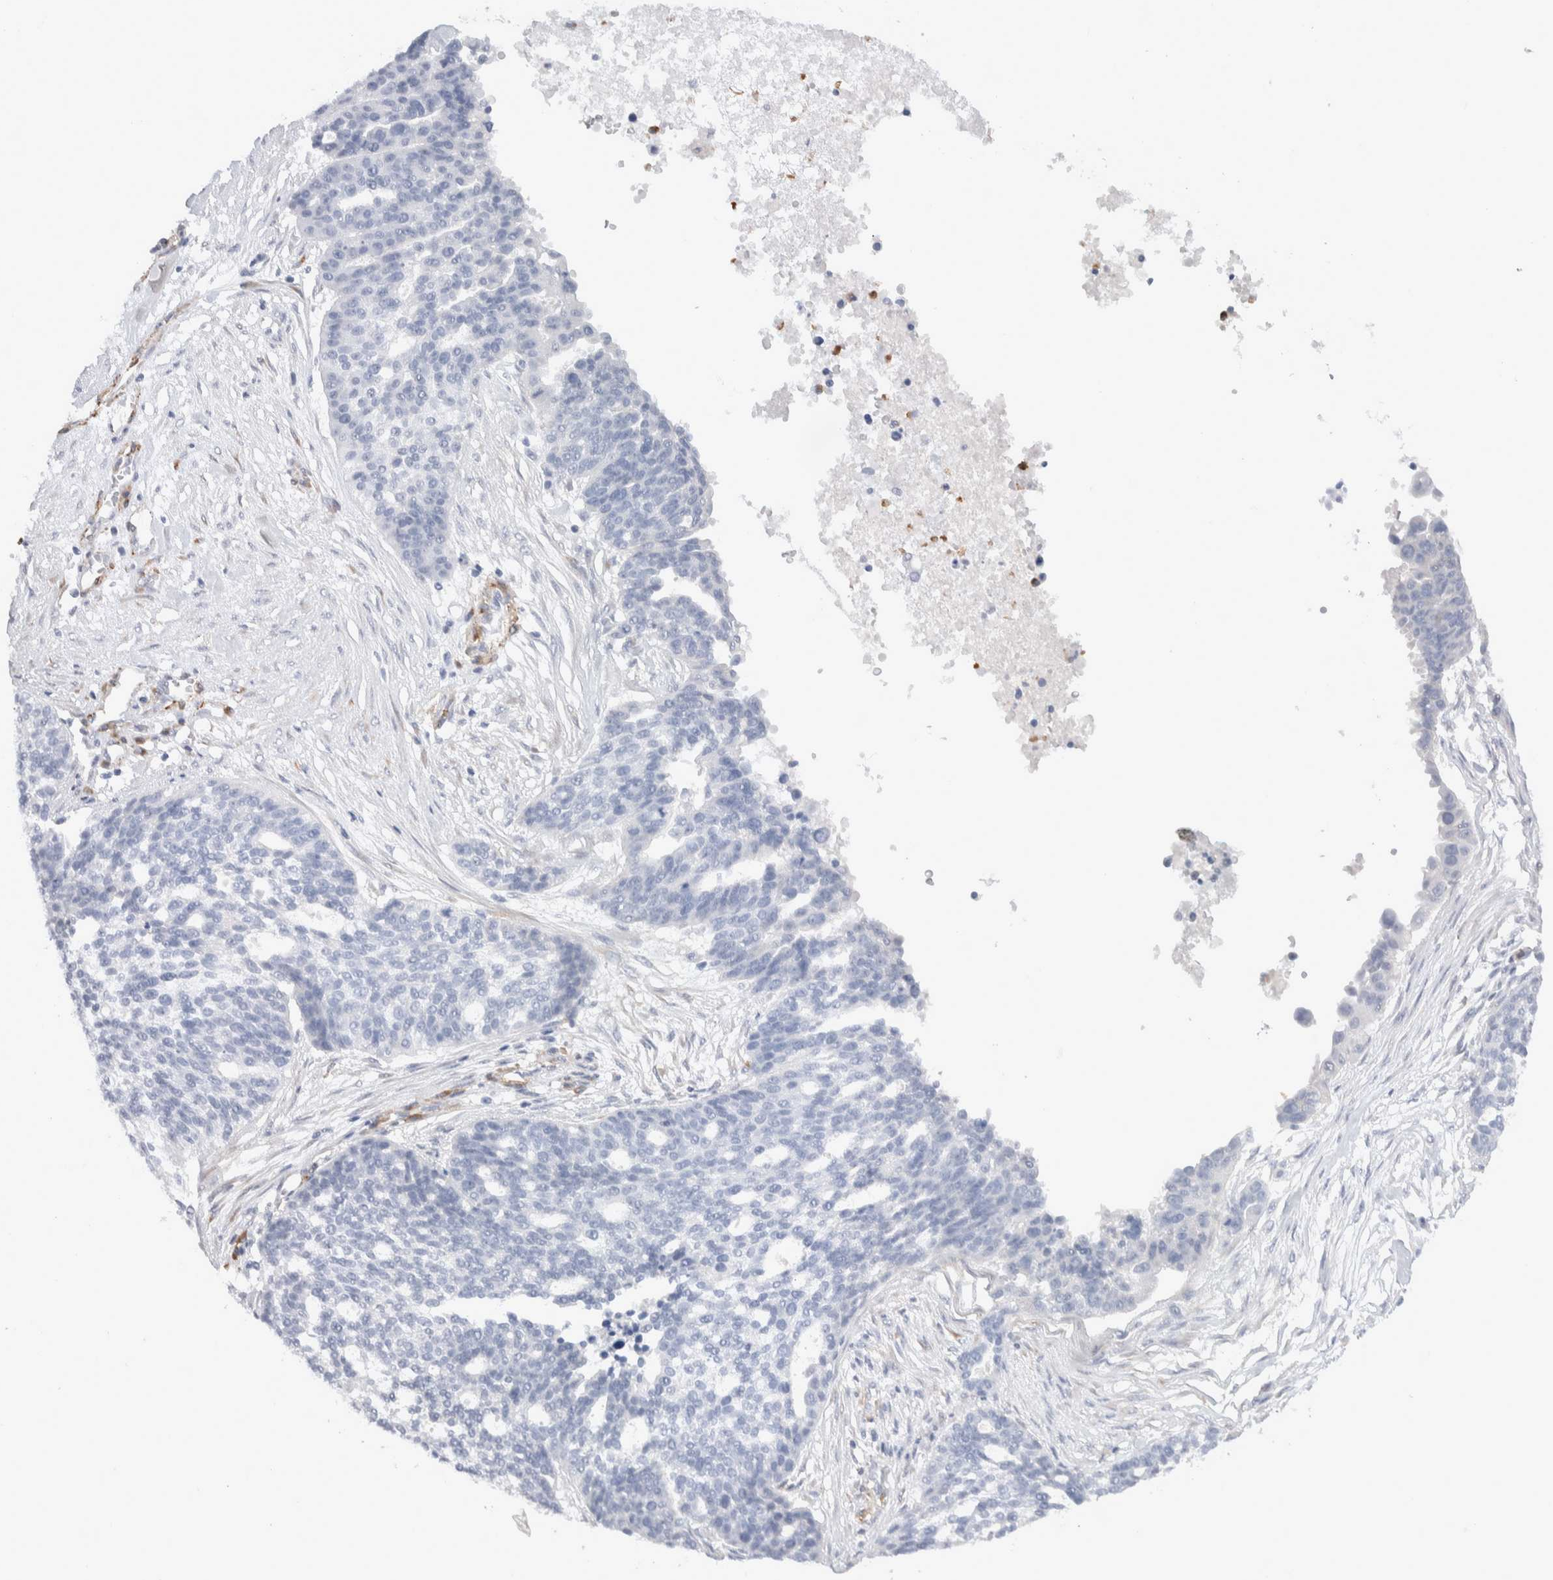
{"staining": {"intensity": "negative", "quantity": "none", "location": "none"}, "tissue": "ovarian cancer", "cell_type": "Tumor cells", "image_type": "cancer", "snomed": [{"axis": "morphology", "description": "Cystadenocarcinoma, serous, NOS"}, {"axis": "topography", "description": "Ovary"}], "caption": "The IHC histopathology image has no significant staining in tumor cells of ovarian cancer (serous cystadenocarcinoma) tissue.", "gene": "SEPTIN4", "patient": {"sex": "female", "age": 59}}